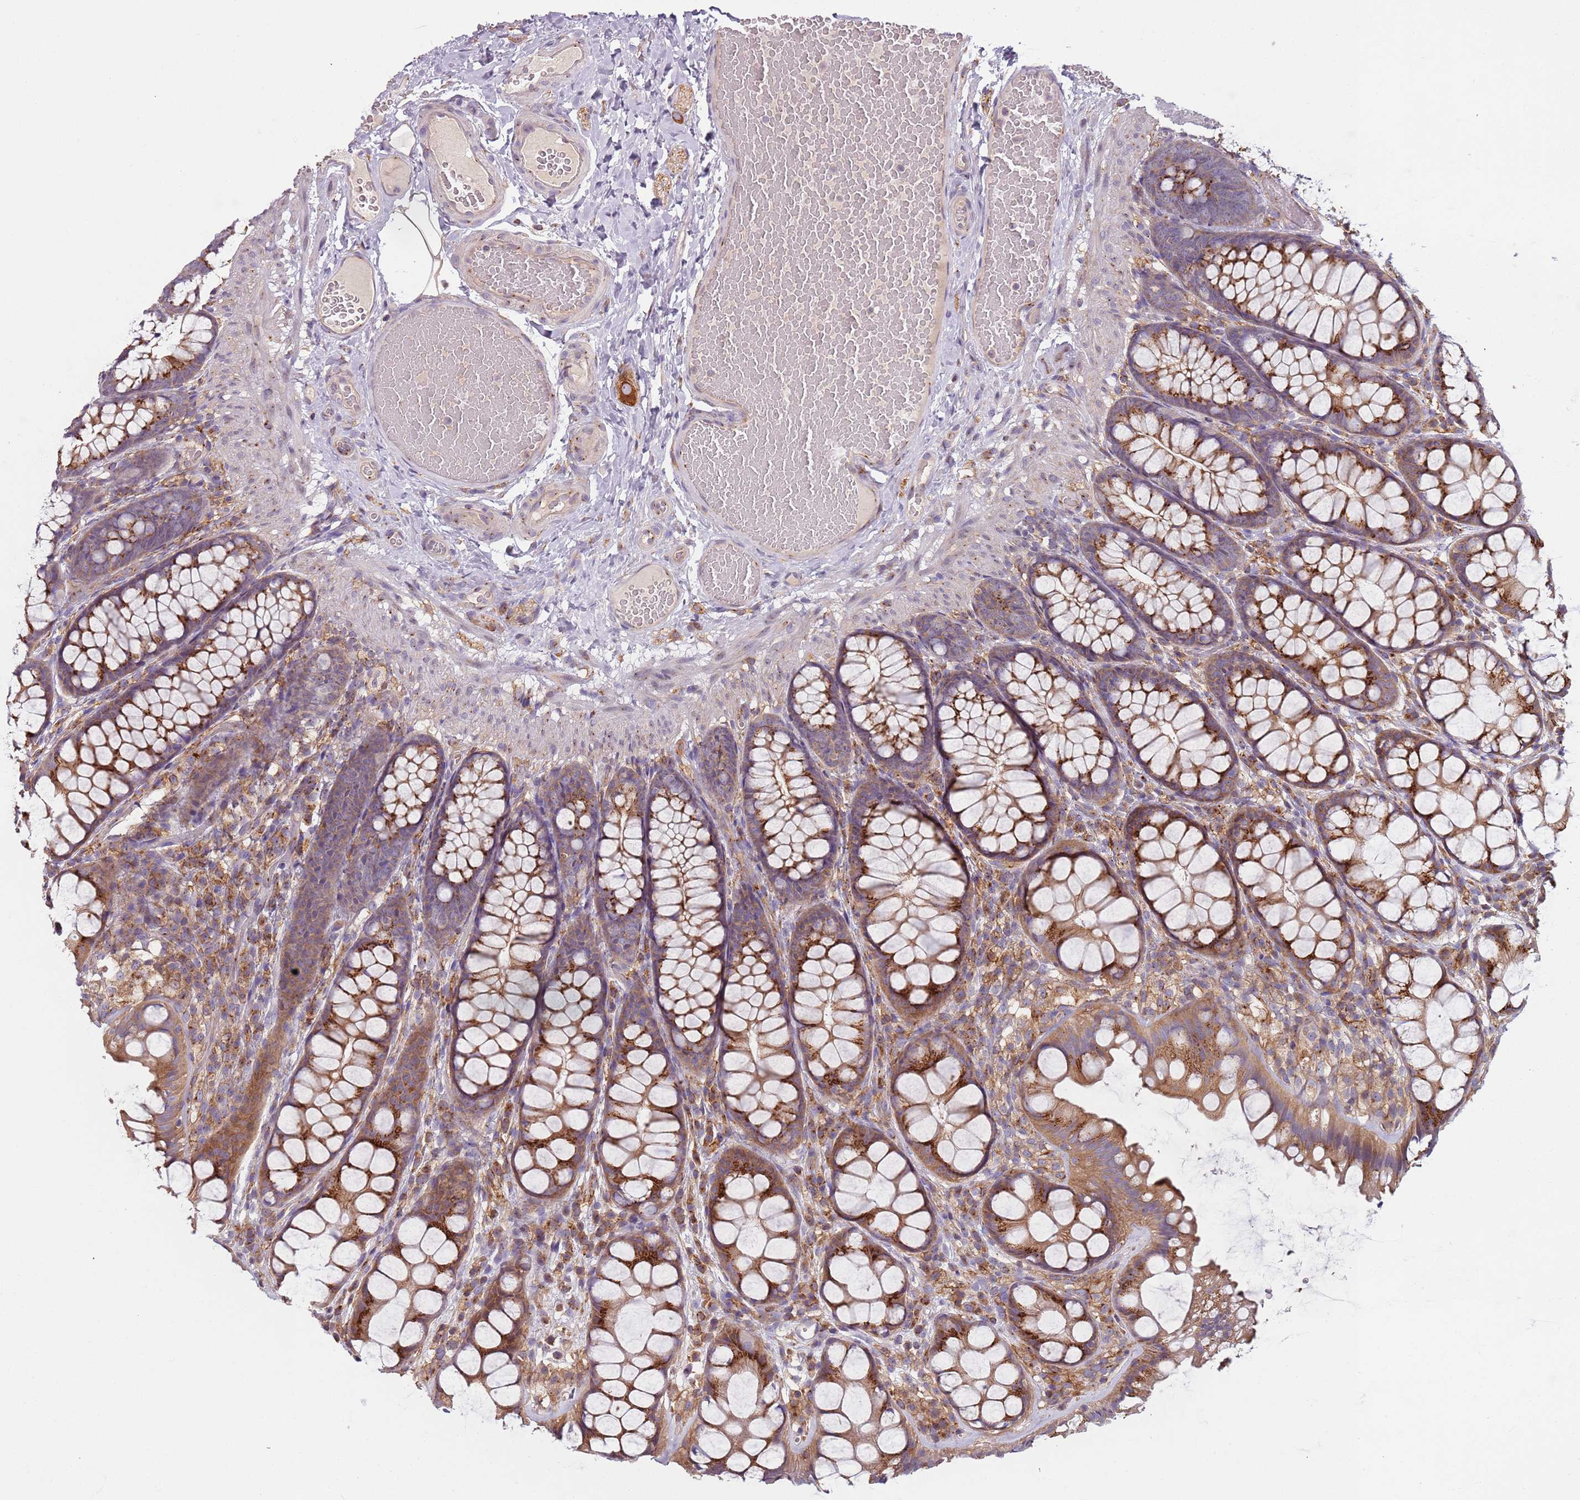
{"staining": {"intensity": "negative", "quantity": "none", "location": "none"}, "tissue": "colon", "cell_type": "Endothelial cells", "image_type": "normal", "snomed": [{"axis": "morphology", "description": "Normal tissue, NOS"}, {"axis": "topography", "description": "Colon"}], "caption": "An IHC micrograph of benign colon is shown. There is no staining in endothelial cells of colon.", "gene": "AKTIP", "patient": {"sex": "male", "age": 47}}